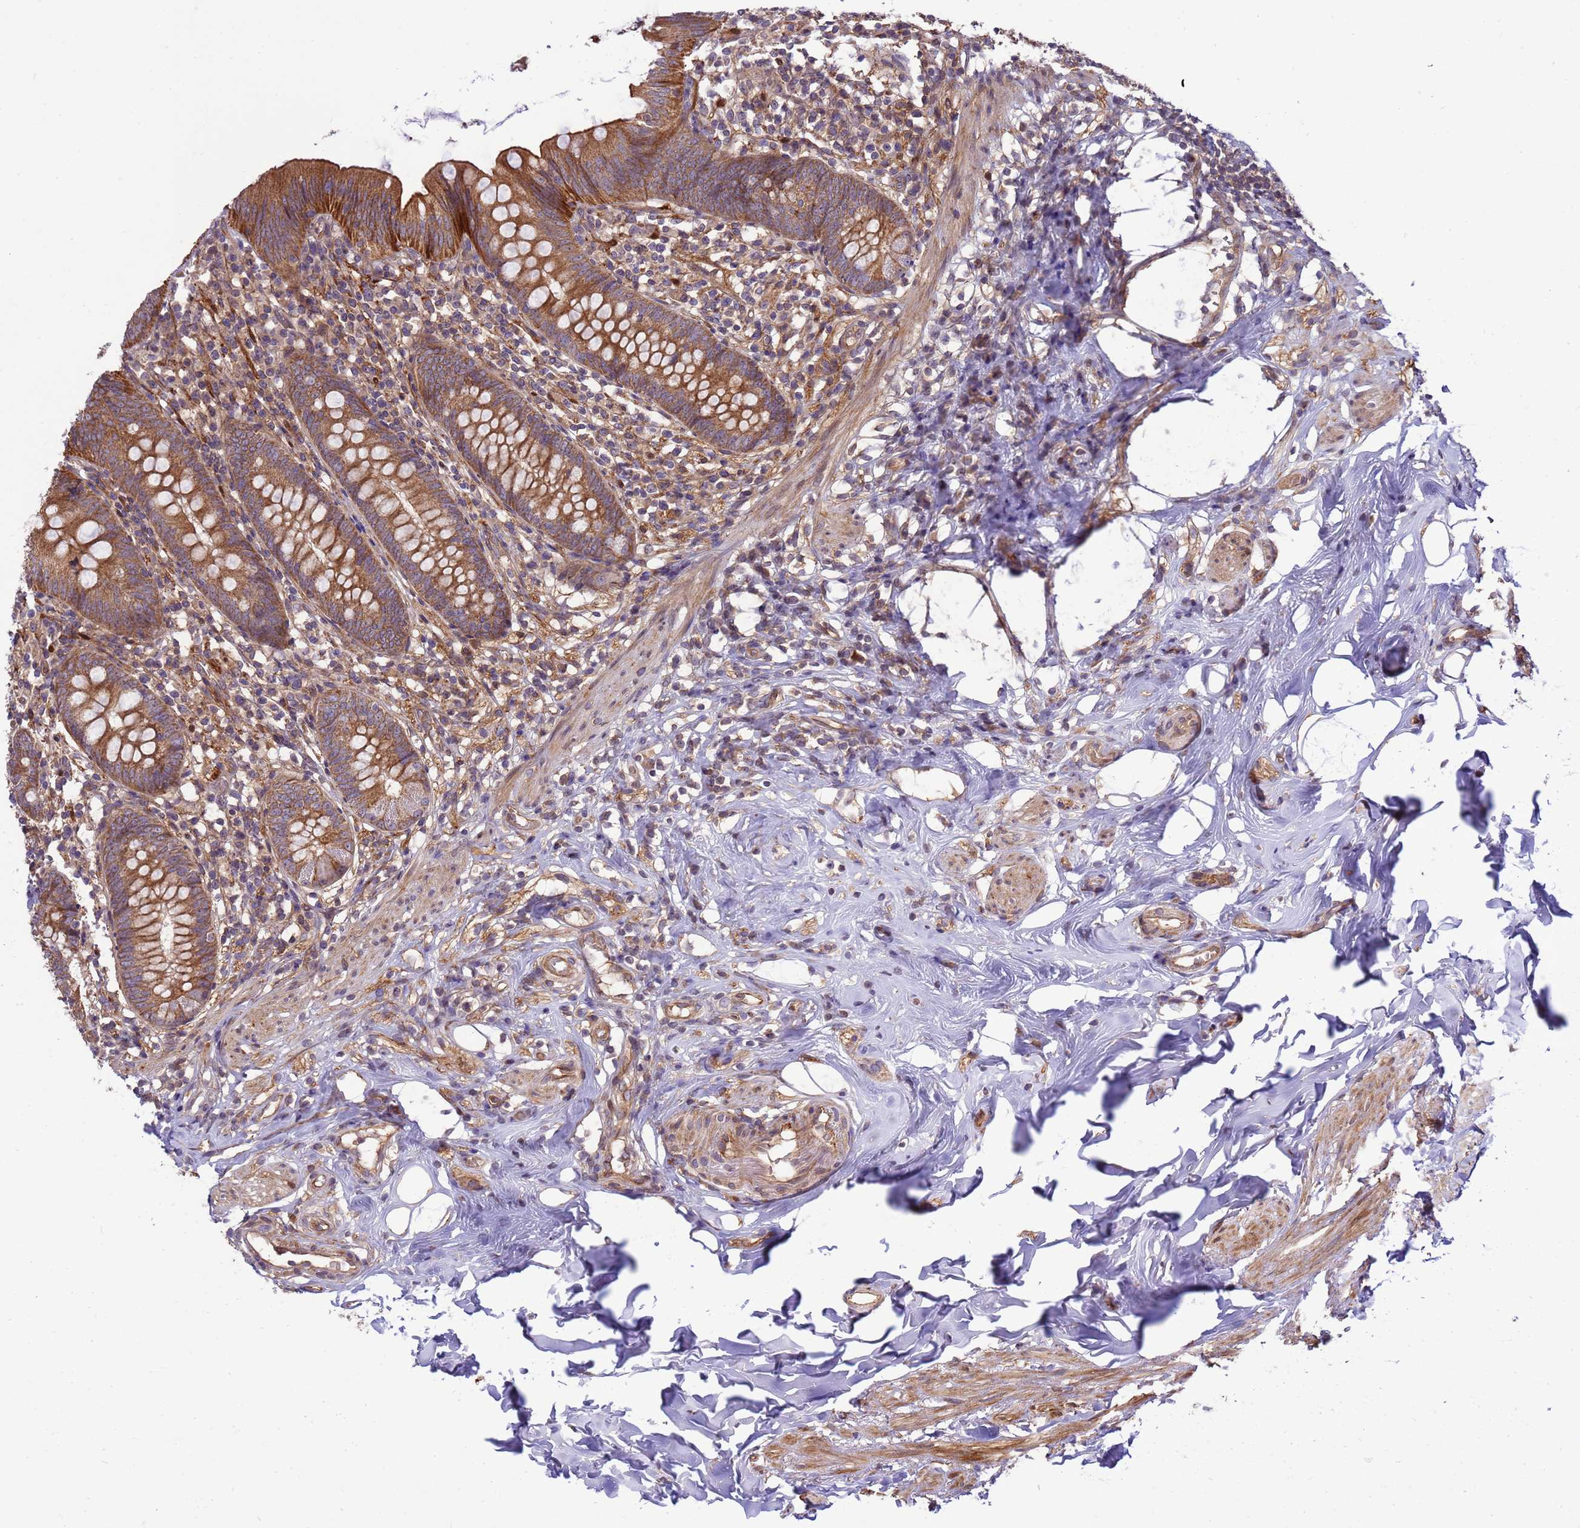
{"staining": {"intensity": "moderate", "quantity": ">75%", "location": "cytoplasmic/membranous"}, "tissue": "appendix", "cell_type": "Glandular cells", "image_type": "normal", "snomed": [{"axis": "morphology", "description": "Normal tissue, NOS"}, {"axis": "topography", "description": "Appendix"}], "caption": "Immunohistochemical staining of normal human appendix demonstrates moderate cytoplasmic/membranous protein positivity in about >75% of glandular cells.", "gene": "SMCO3", "patient": {"sex": "female", "age": 62}}